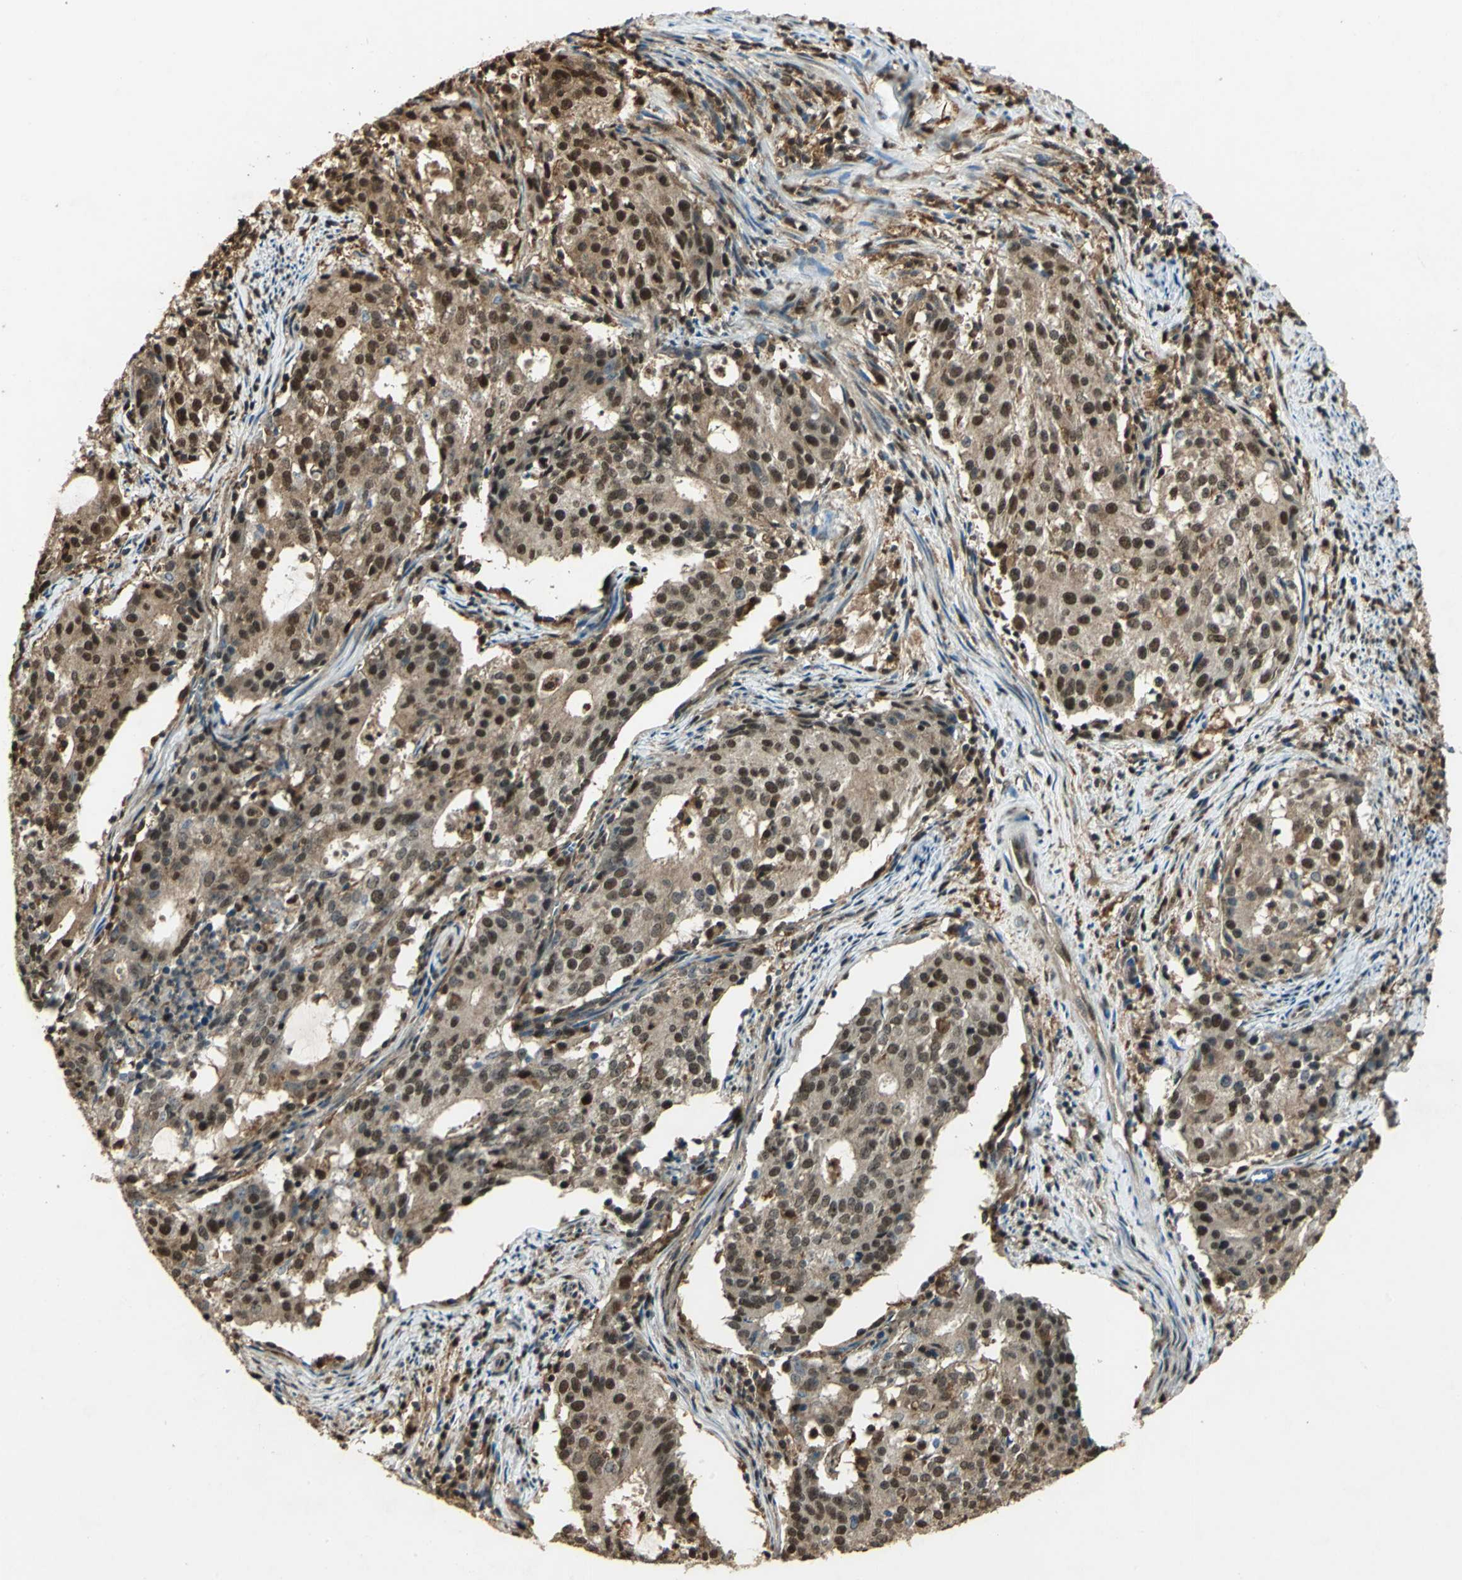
{"staining": {"intensity": "moderate", "quantity": ">75%", "location": "cytoplasmic/membranous,nuclear"}, "tissue": "cervical cancer", "cell_type": "Tumor cells", "image_type": "cancer", "snomed": [{"axis": "morphology", "description": "Adenocarcinoma, NOS"}, {"axis": "topography", "description": "Cervix"}], "caption": "A brown stain labels moderate cytoplasmic/membranous and nuclear positivity of a protein in cervical adenocarcinoma tumor cells. Immunohistochemistry (ihc) stains the protein of interest in brown and the nuclei are stained blue.", "gene": "PPP1R13L", "patient": {"sex": "female", "age": 44}}